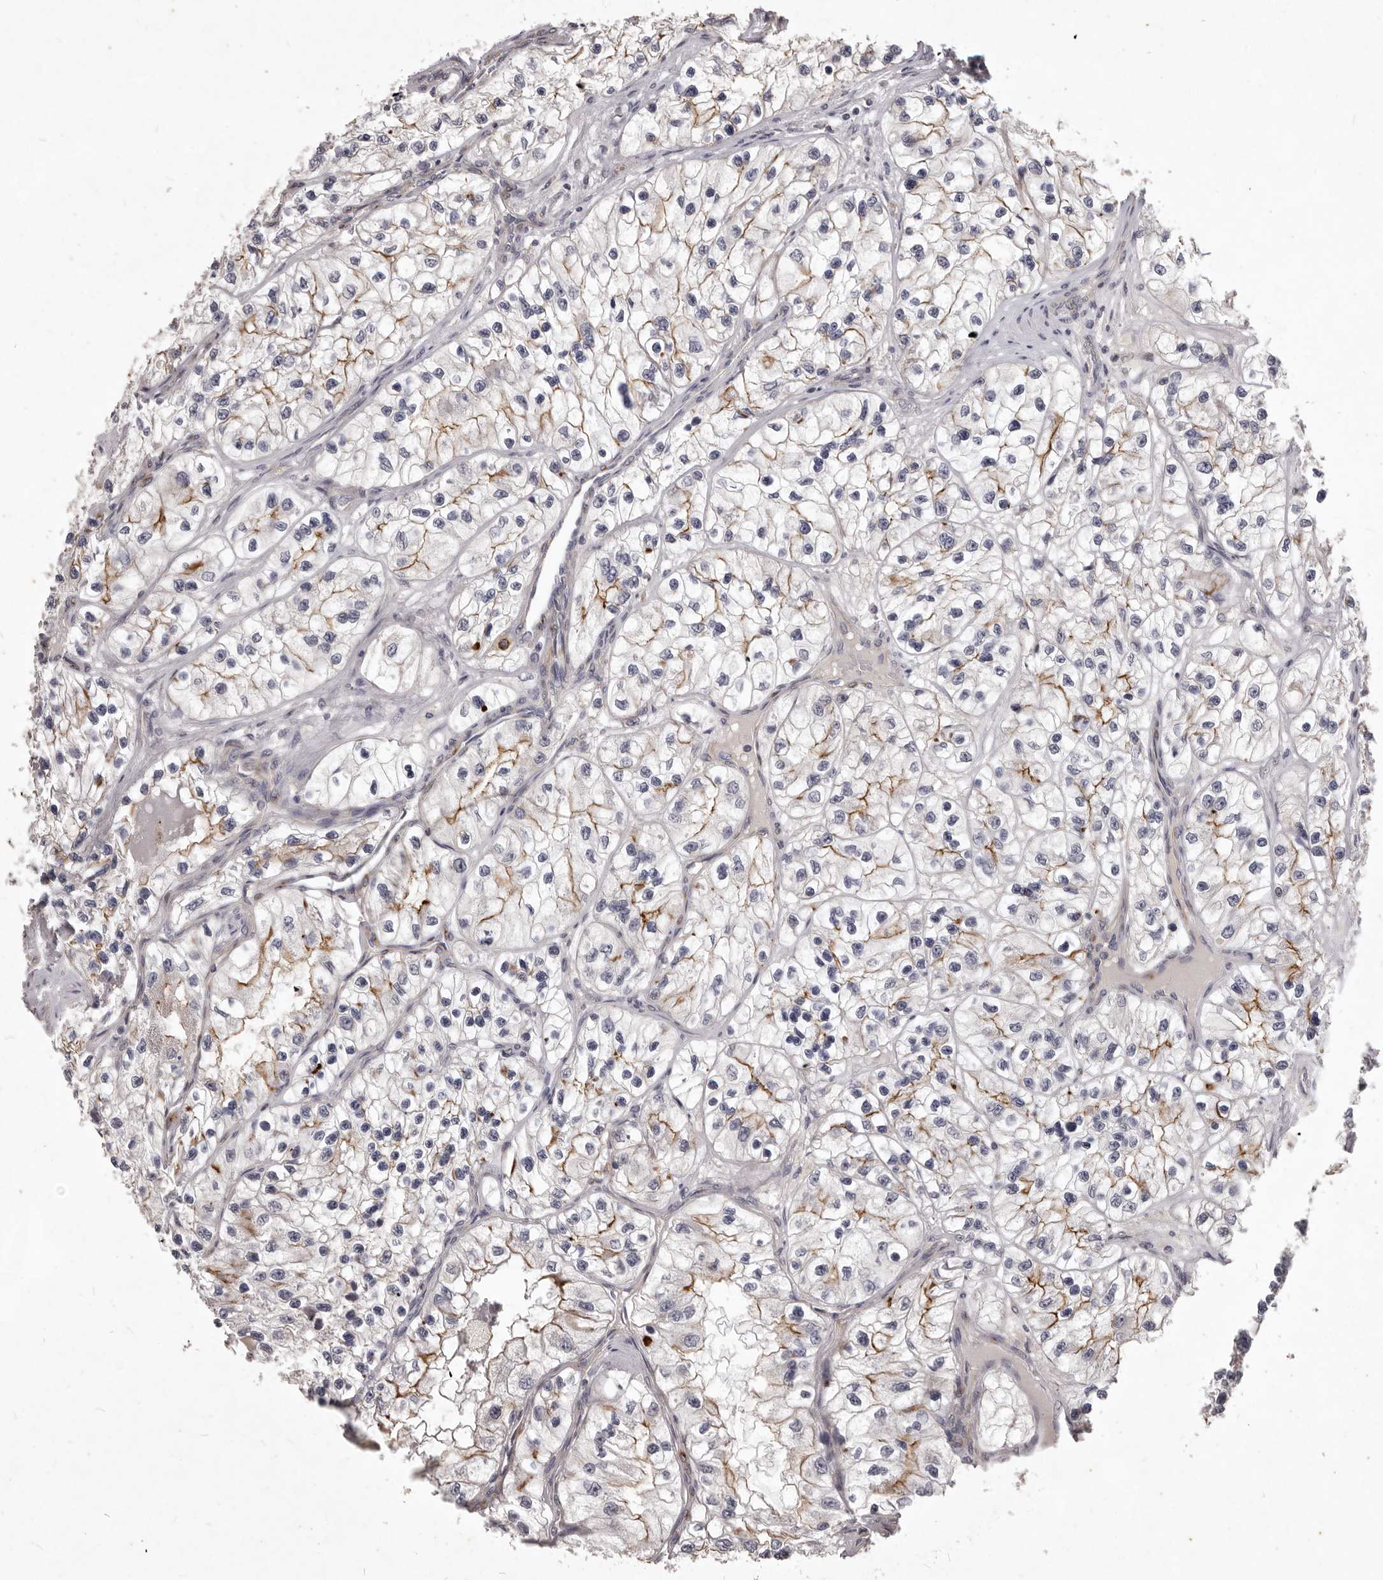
{"staining": {"intensity": "moderate", "quantity": "25%-75%", "location": "cytoplasmic/membranous"}, "tissue": "renal cancer", "cell_type": "Tumor cells", "image_type": "cancer", "snomed": [{"axis": "morphology", "description": "Adenocarcinoma, NOS"}, {"axis": "topography", "description": "Kidney"}], "caption": "Immunohistochemical staining of renal cancer (adenocarcinoma) exhibits medium levels of moderate cytoplasmic/membranous staining in about 25%-75% of tumor cells.", "gene": "GPRC5C", "patient": {"sex": "female", "age": 57}}